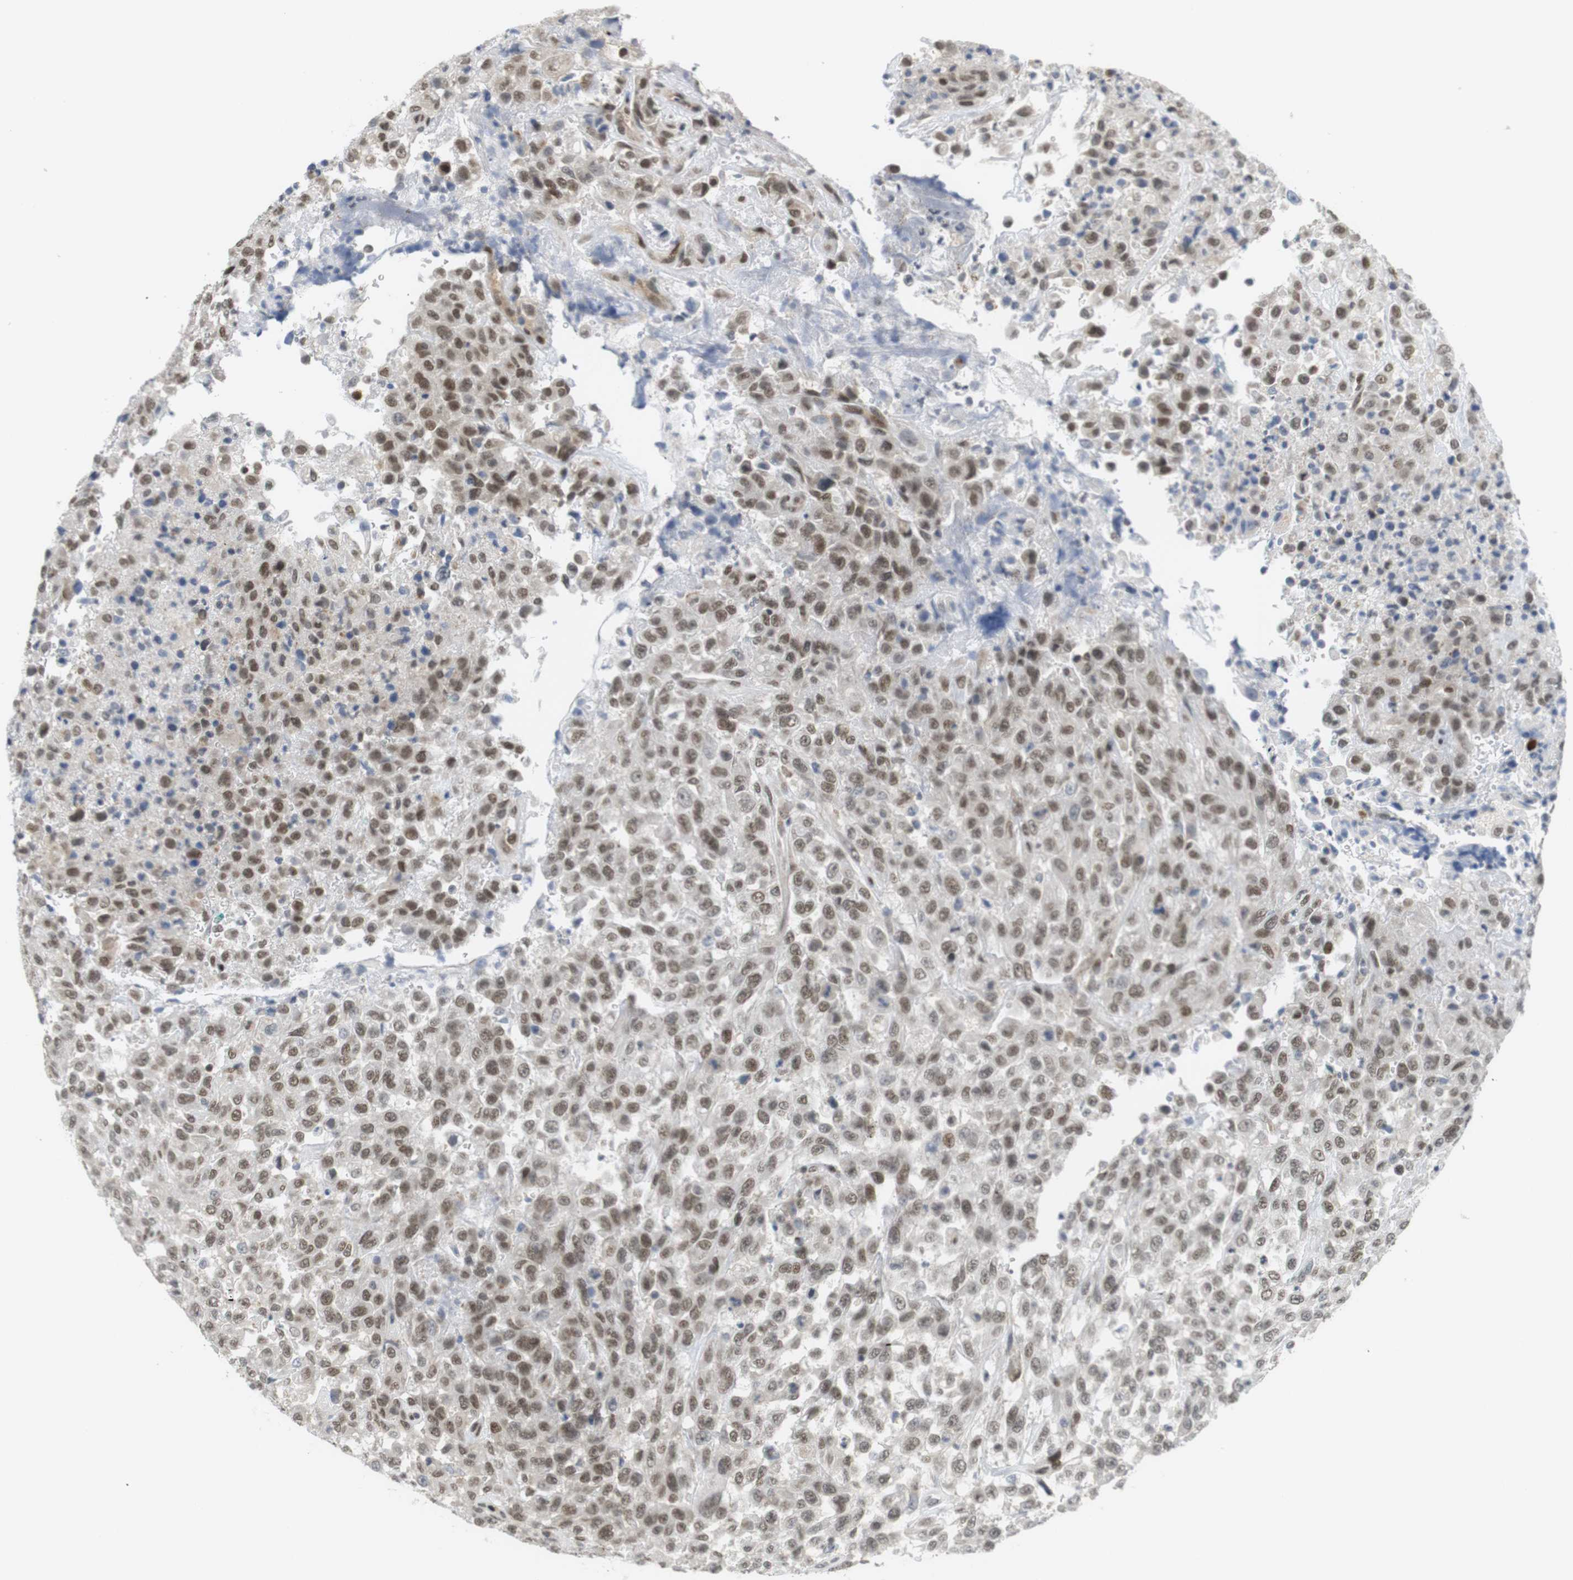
{"staining": {"intensity": "moderate", "quantity": ">75%", "location": "nuclear"}, "tissue": "urothelial cancer", "cell_type": "Tumor cells", "image_type": "cancer", "snomed": [{"axis": "morphology", "description": "Urothelial carcinoma, High grade"}, {"axis": "topography", "description": "Urinary bladder"}], "caption": "Immunohistochemical staining of urothelial cancer demonstrates medium levels of moderate nuclear expression in about >75% of tumor cells.", "gene": "BRD4", "patient": {"sex": "male", "age": 46}}